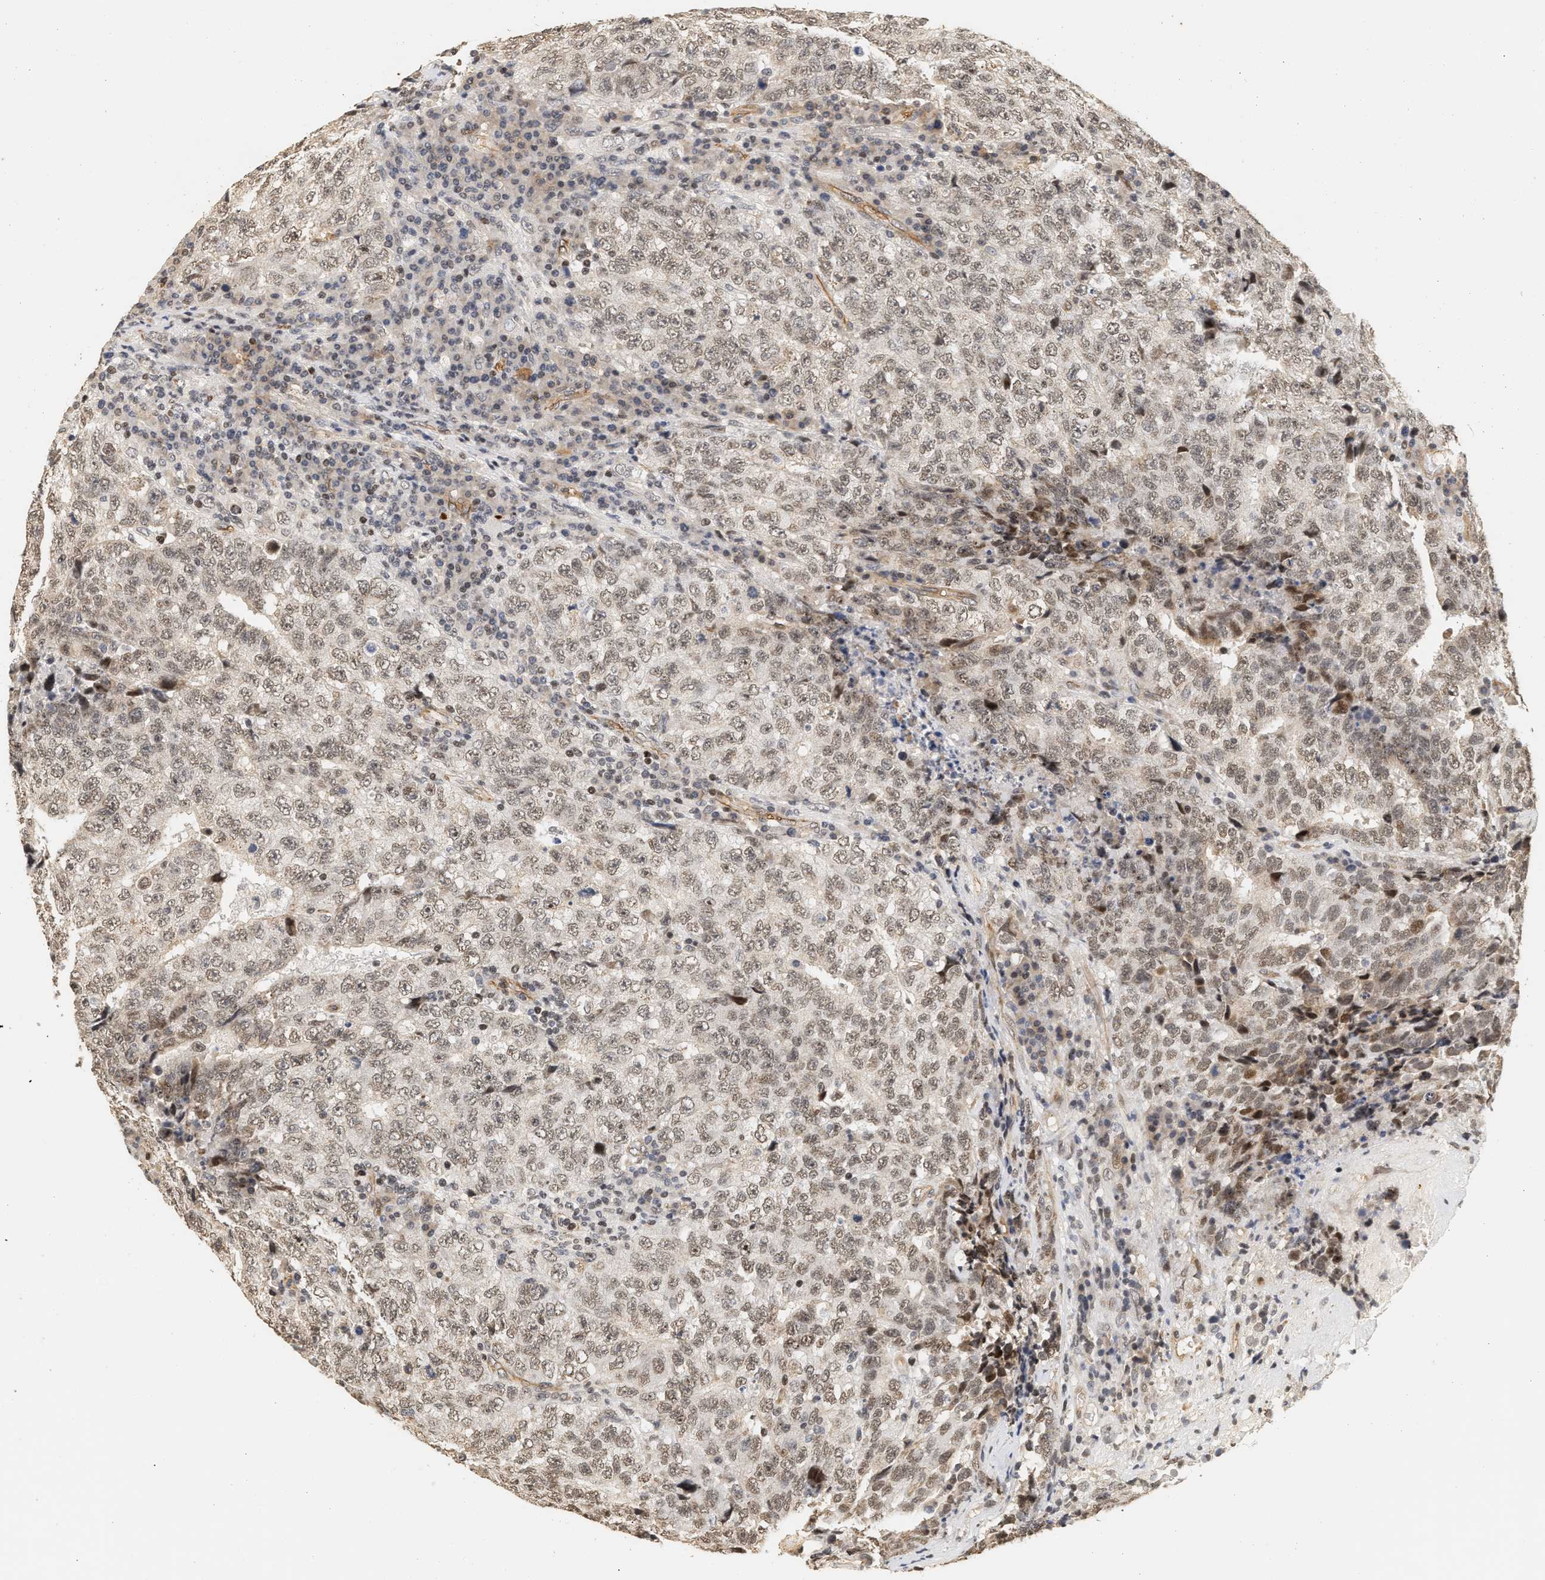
{"staining": {"intensity": "weak", "quantity": ">75%", "location": "nuclear"}, "tissue": "testis cancer", "cell_type": "Tumor cells", "image_type": "cancer", "snomed": [{"axis": "morphology", "description": "Necrosis, NOS"}, {"axis": "morphology", "description": "Carcinoma, Embryonal, NOS"}, {"axis": "topography", "description": "Testis"}], "caption": "About >75% of tumor cells in embryonal carcinoma (testis) show weak nuclear protein positivity as visualized by brown immunohistochemical staining.", "gene": "PLXND1", "patient": {"sex": "male", "age": 19}}